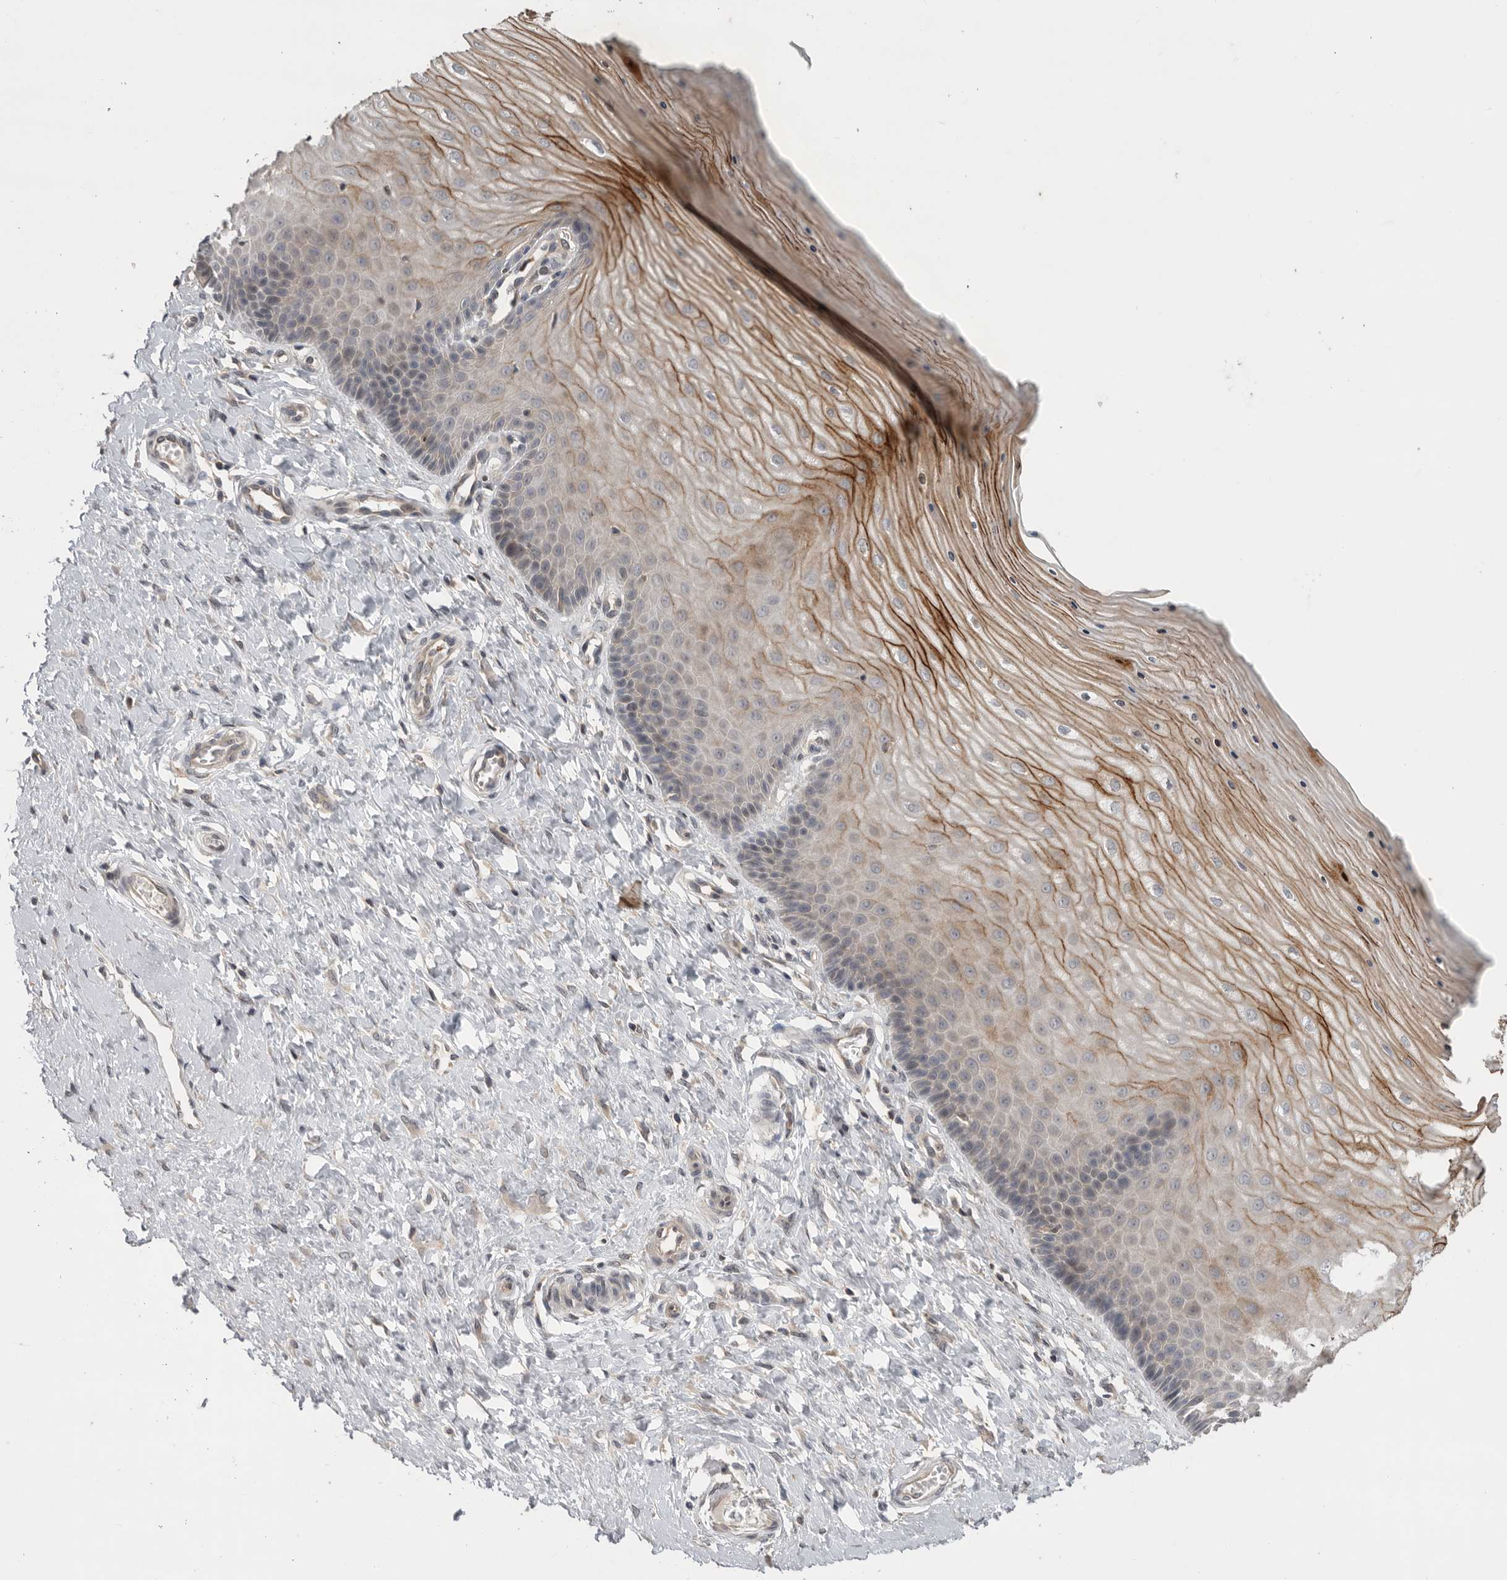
{"staining": {"intensity": "negative", "quantity": "none", "location": "none"}, "tissue": "cervix", "cell_type": "Glandular cells", "image_type": "normal", "snomed": [{"axis": "morphology", "description": "Normal tissue, NOS"}, {"axis": "topography", "description": "Cervix"}], "caption": "A photomicrograph of cervix stained for a protein demonstrates no brown staining in glandular cells. (IHC, brightfield microscopy, high magnification).", "gene": "KLK5", "patient": {"sex": "female", "age": 55}}